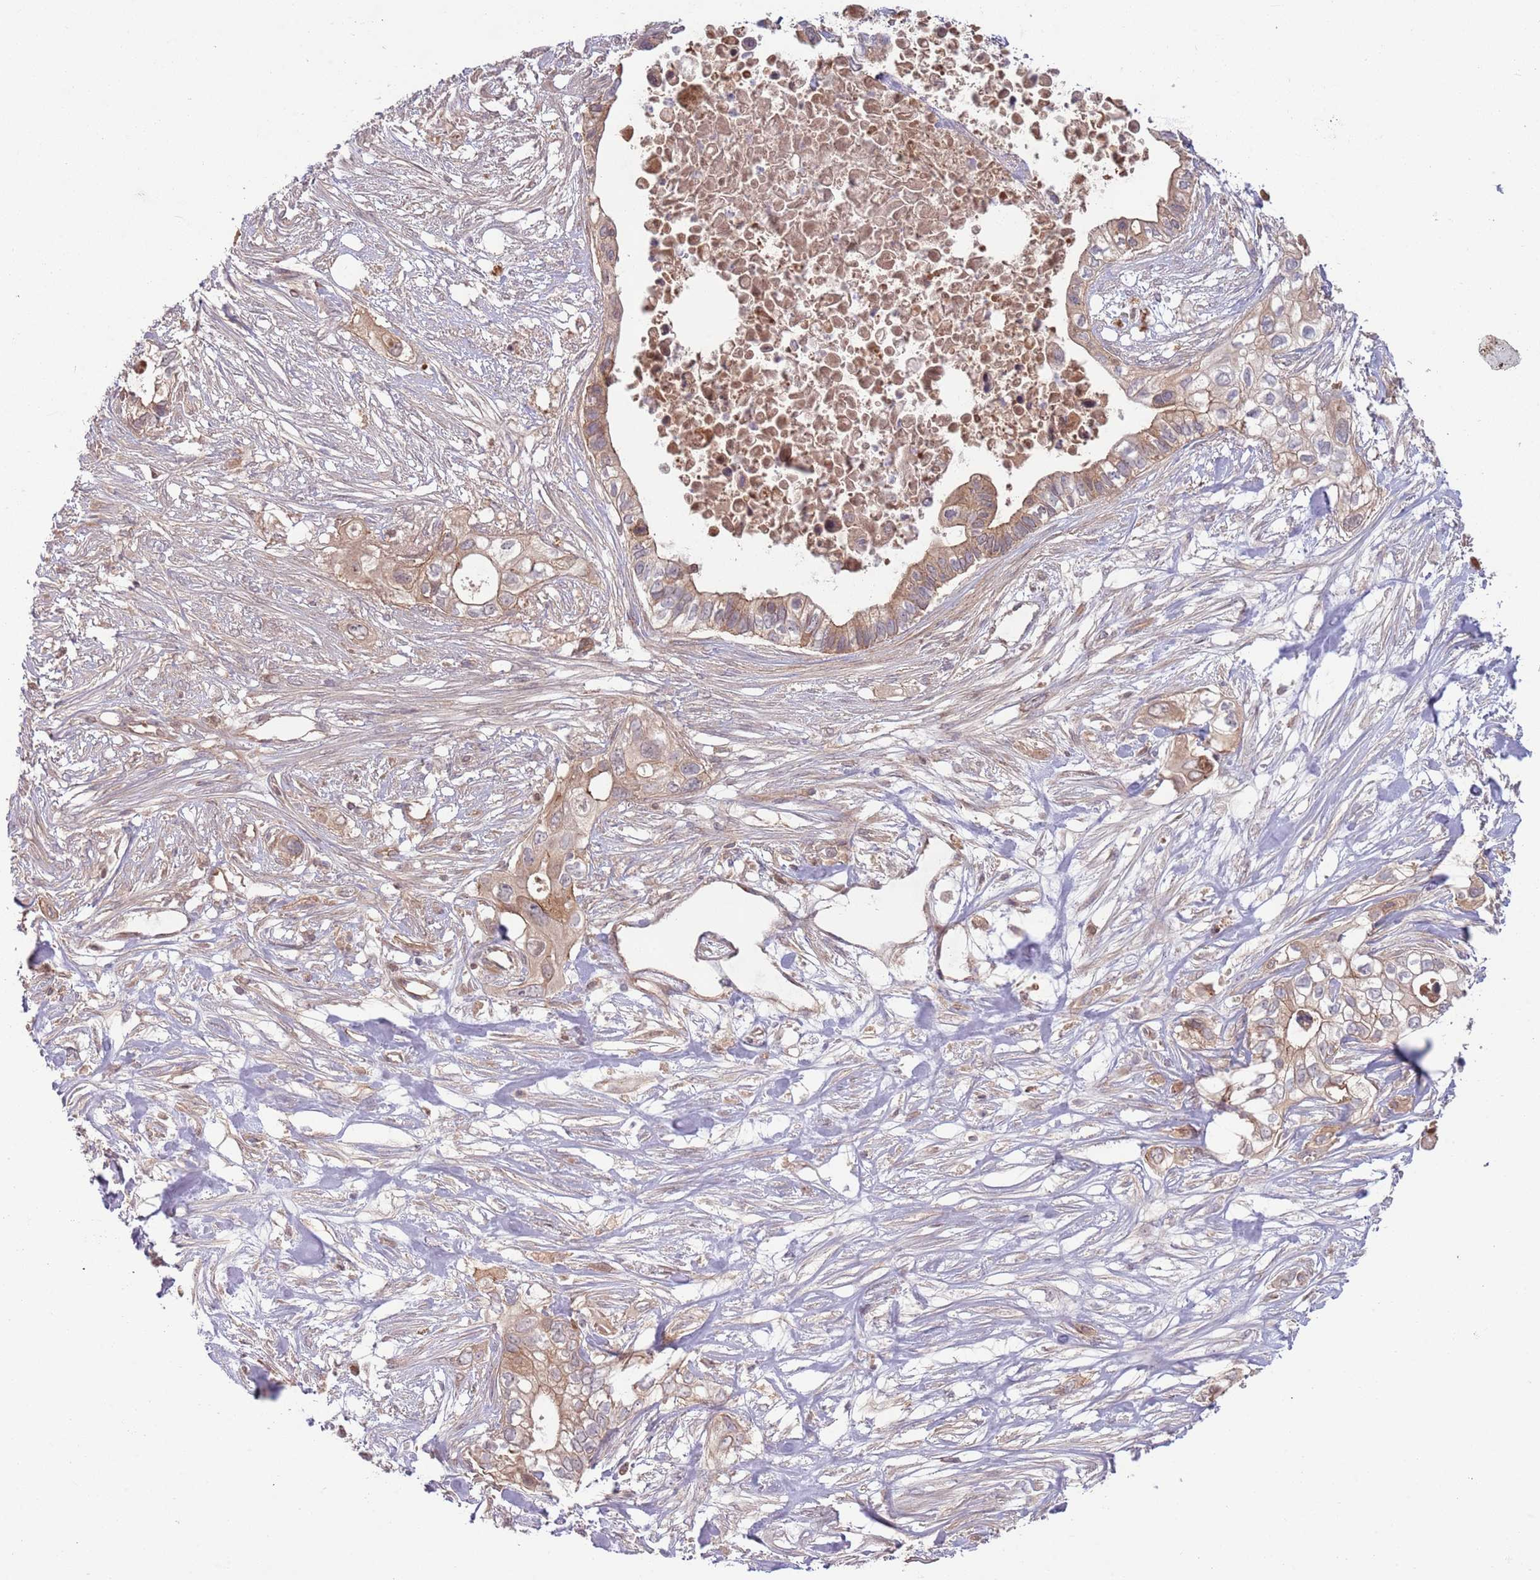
{"staining": {"intensity": "weak", "quantity": ">75%", "location": "cytoplasmic/membranous"}, "tissue": "pancreatic cancer", "cell_type": "Tumor cells", "image_type": "cancer", "snomed": [{"axis": "morphology", "description": "Adenocarcinoma, NOS"}, {"axis": "topography", "description": "Pancreas"}], "caption": "Human pancreatic cancer (adenocarcinoma) stained with a protein marker reveals weak staining in tumor cells.", "gene": "SAV1", "patient": {"sex": "female", "age": 63}}